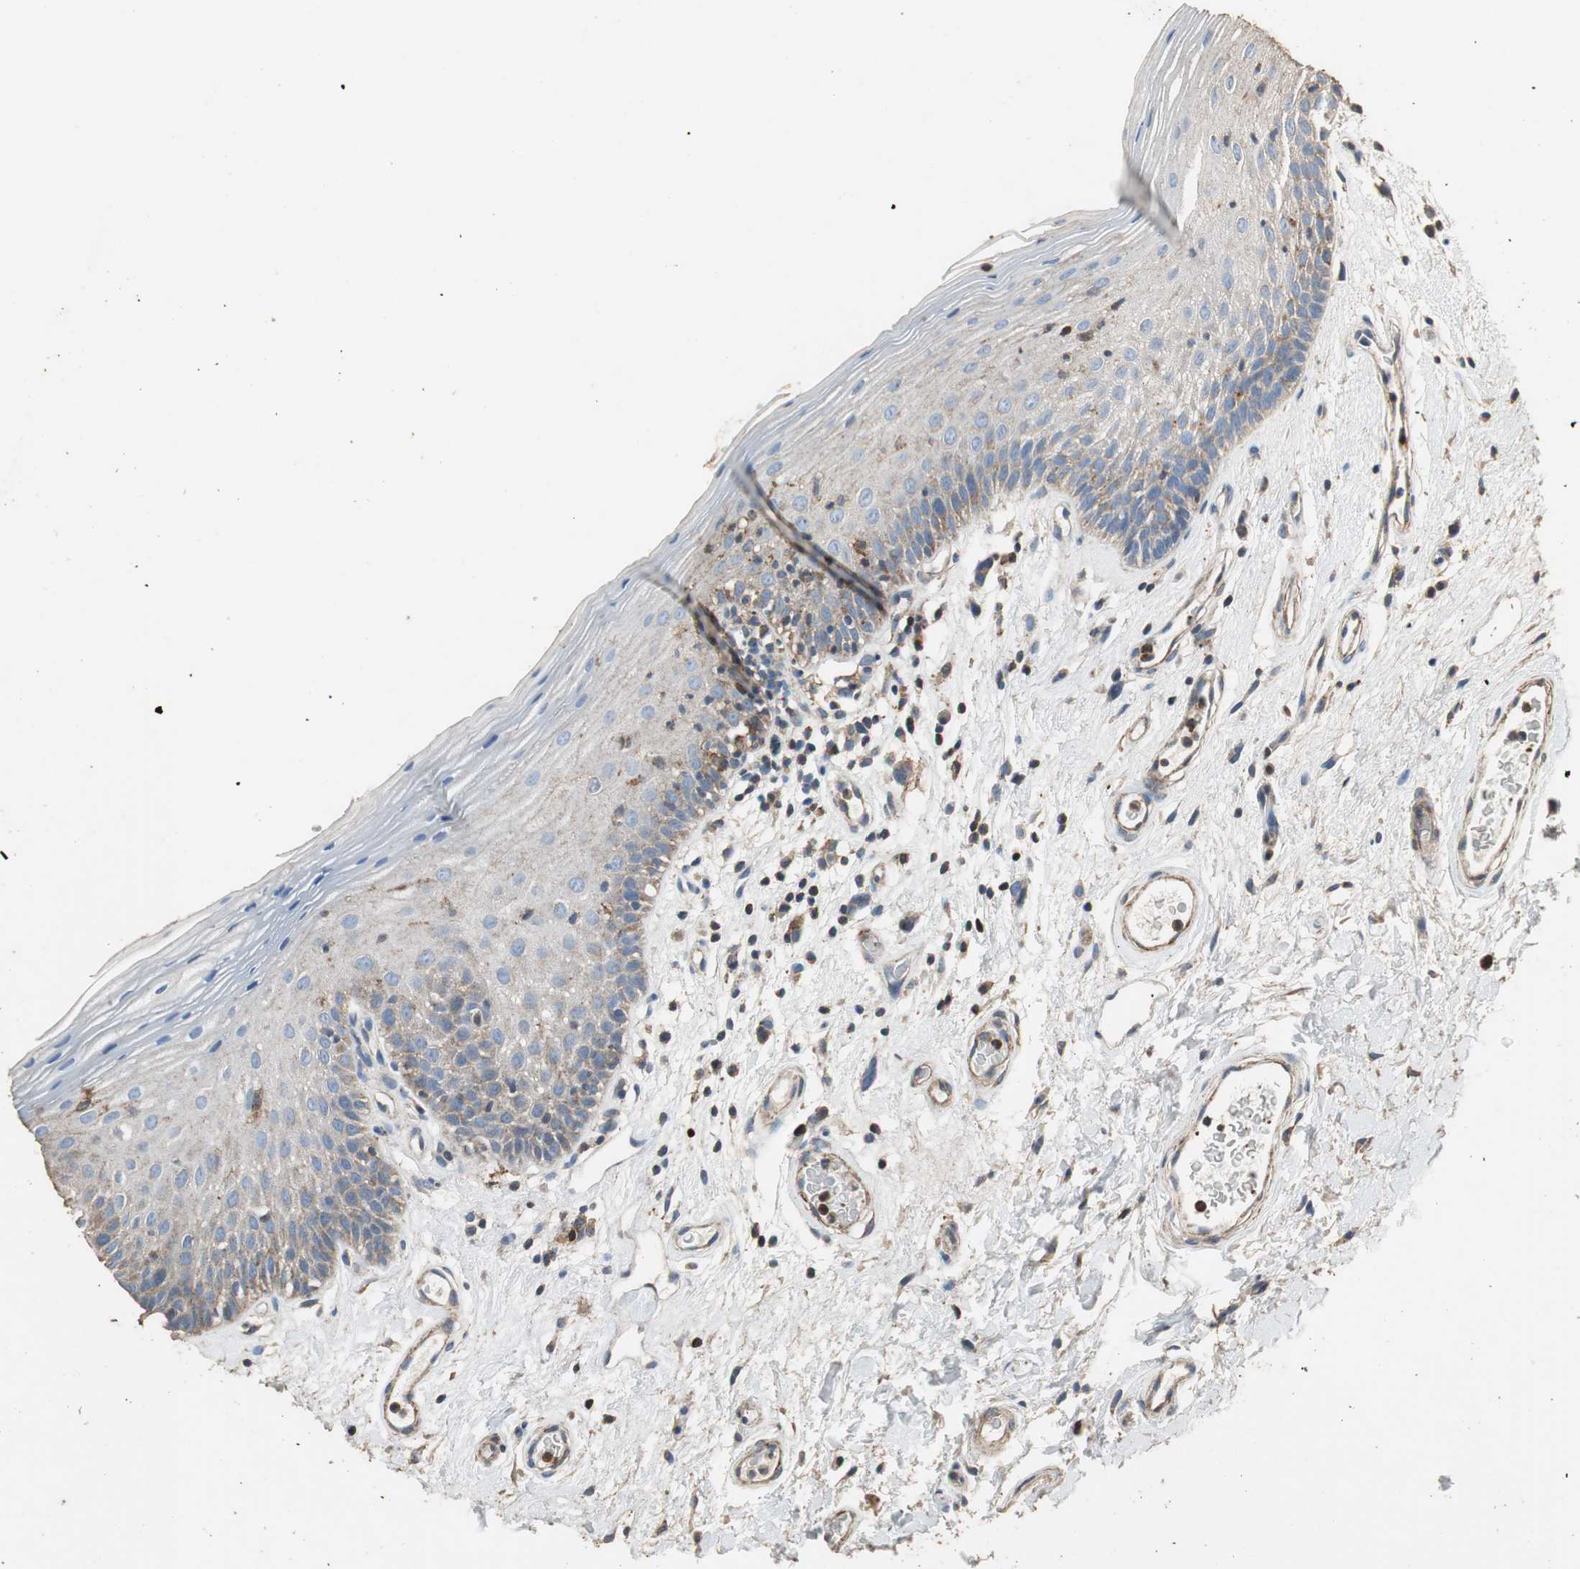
{"staining": {"intensity": "weak", "quantity": "25%-75%", "location": "cytoplasmic/membranous"}, "tissue": "oral mucosa", "cell_type": "Squamous epithelial cells", "image_type": "normal", "snomed": [{"axis": "morphology", "description": "Normal tissue, NOS"}, {"axis": "morphology", "description": "Squamous cell carcinoma, NOS"}, {"axis": "topography", "description": "Skeletal muscle"}, {"axis": "topography", "description": "Oral tissue"}, {"axis": "topography", "description": "Head-Neck"}], "caption": "Immunohistochemistry (IHC) image of normal oral mucosa: human oral mucosa stained using immunohistochemistry demonstrates low levels of weak protein expression localized specifically in the cytoplasmic/membranous of squamous epithelial cells, appearing as a cytoplasmic/membranous brown color.", "gene": "PRKRA", "patient": {"sex": "male", "age": 71}}